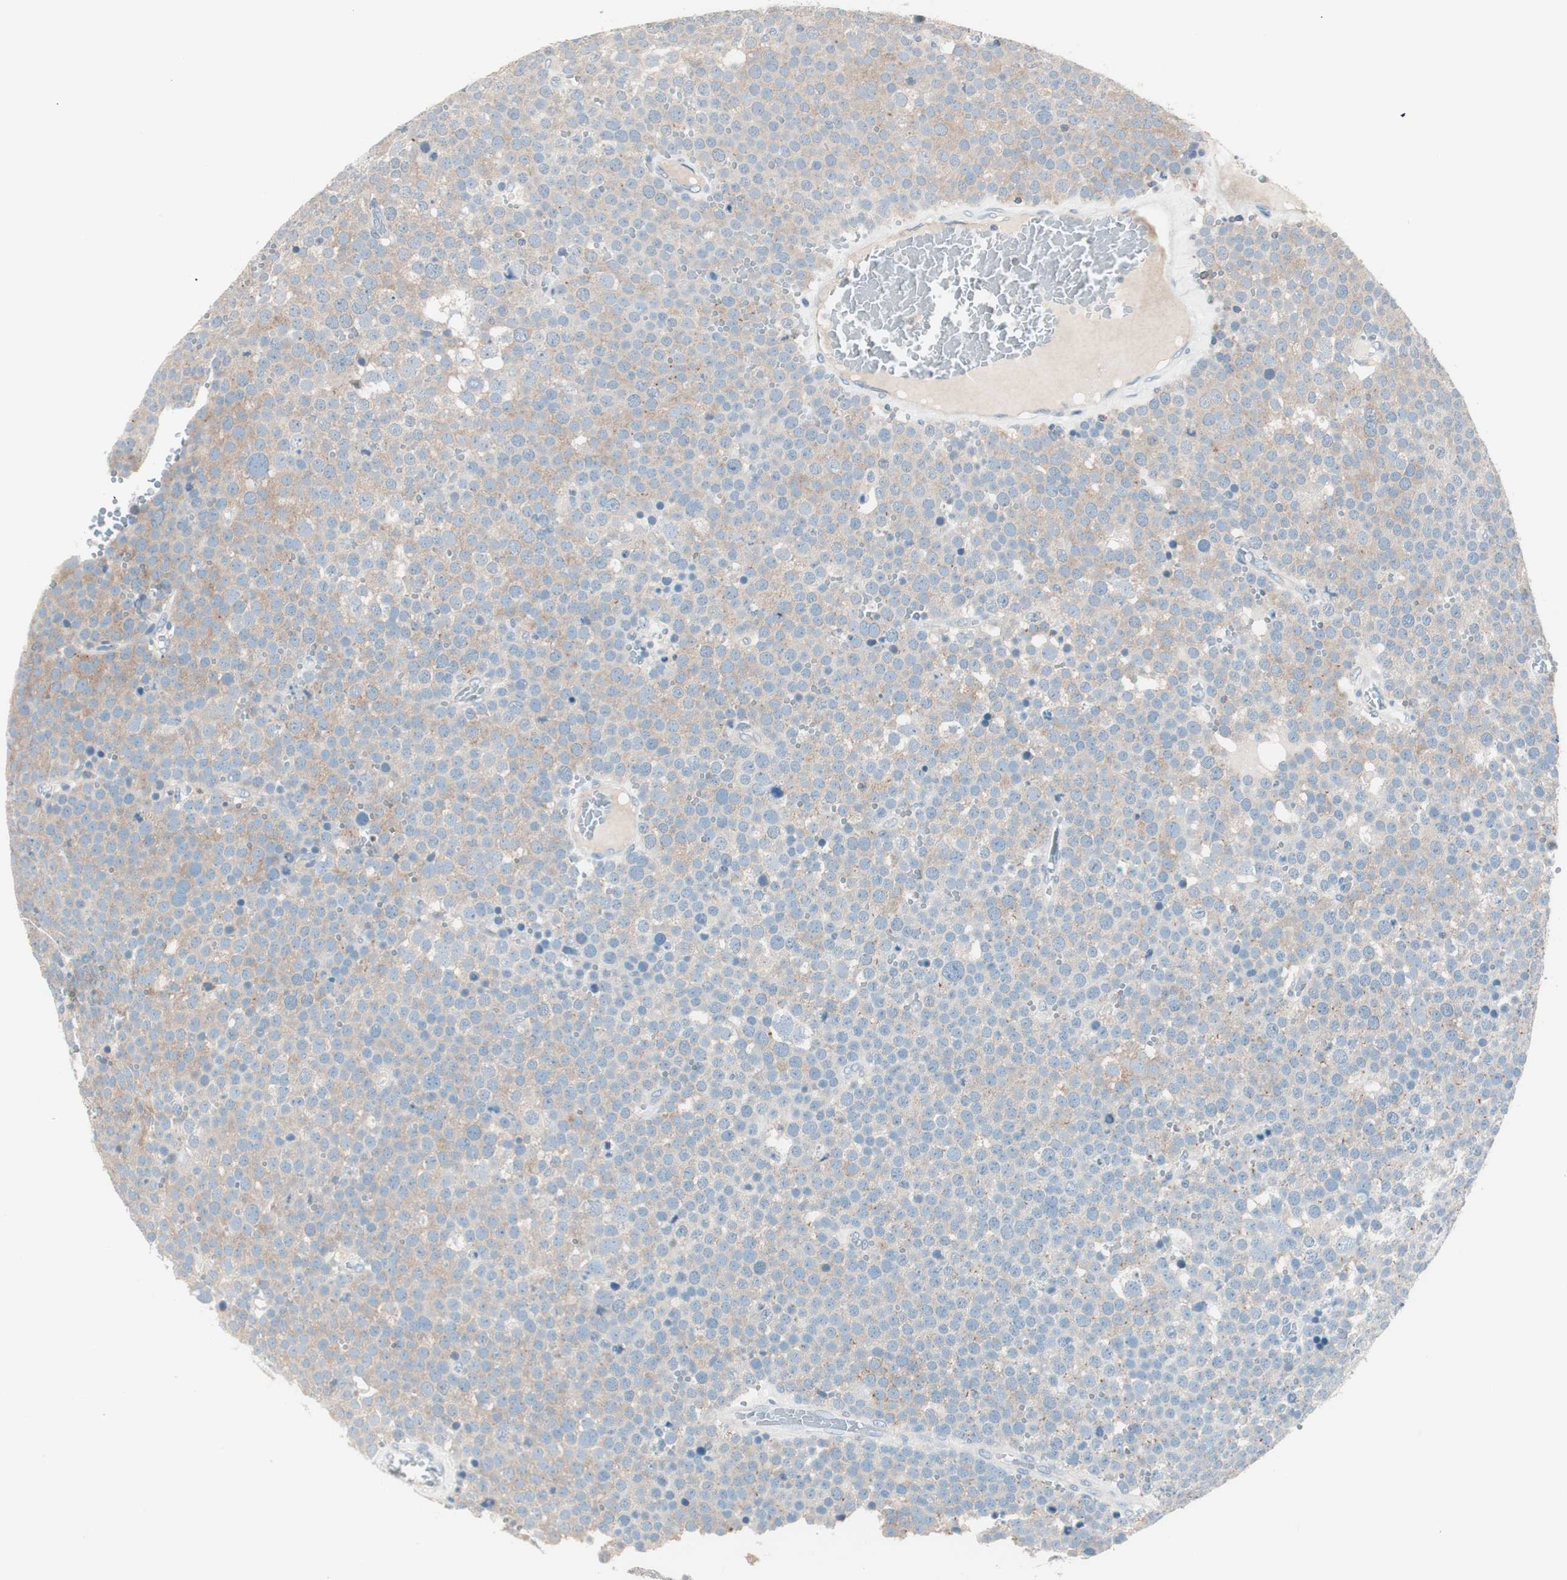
{"staining": {"intensity": "weak", "quantity": ">75%", "location": "cytoplasmic/membranous"}, "tissue": "testis cancer", "cell_type": "Tumor cells", "image_type": "cancer", "snomed": [{"axis": "morphology", "description": "Seminoma, NOS"}, {"axis": "topography", "description": "Testis"}], "caption": "High-magnification brightfield microscopy of seminoma (testis) stained with DAB (brown) and counterstained with hematoxylin (blue). tumor cells exhibit weak cytoplasmic/membranous staining is seen in approximately>75% of cells.", "gene": "RAD54B", "patient": {"sex": "male", "age": 71}}